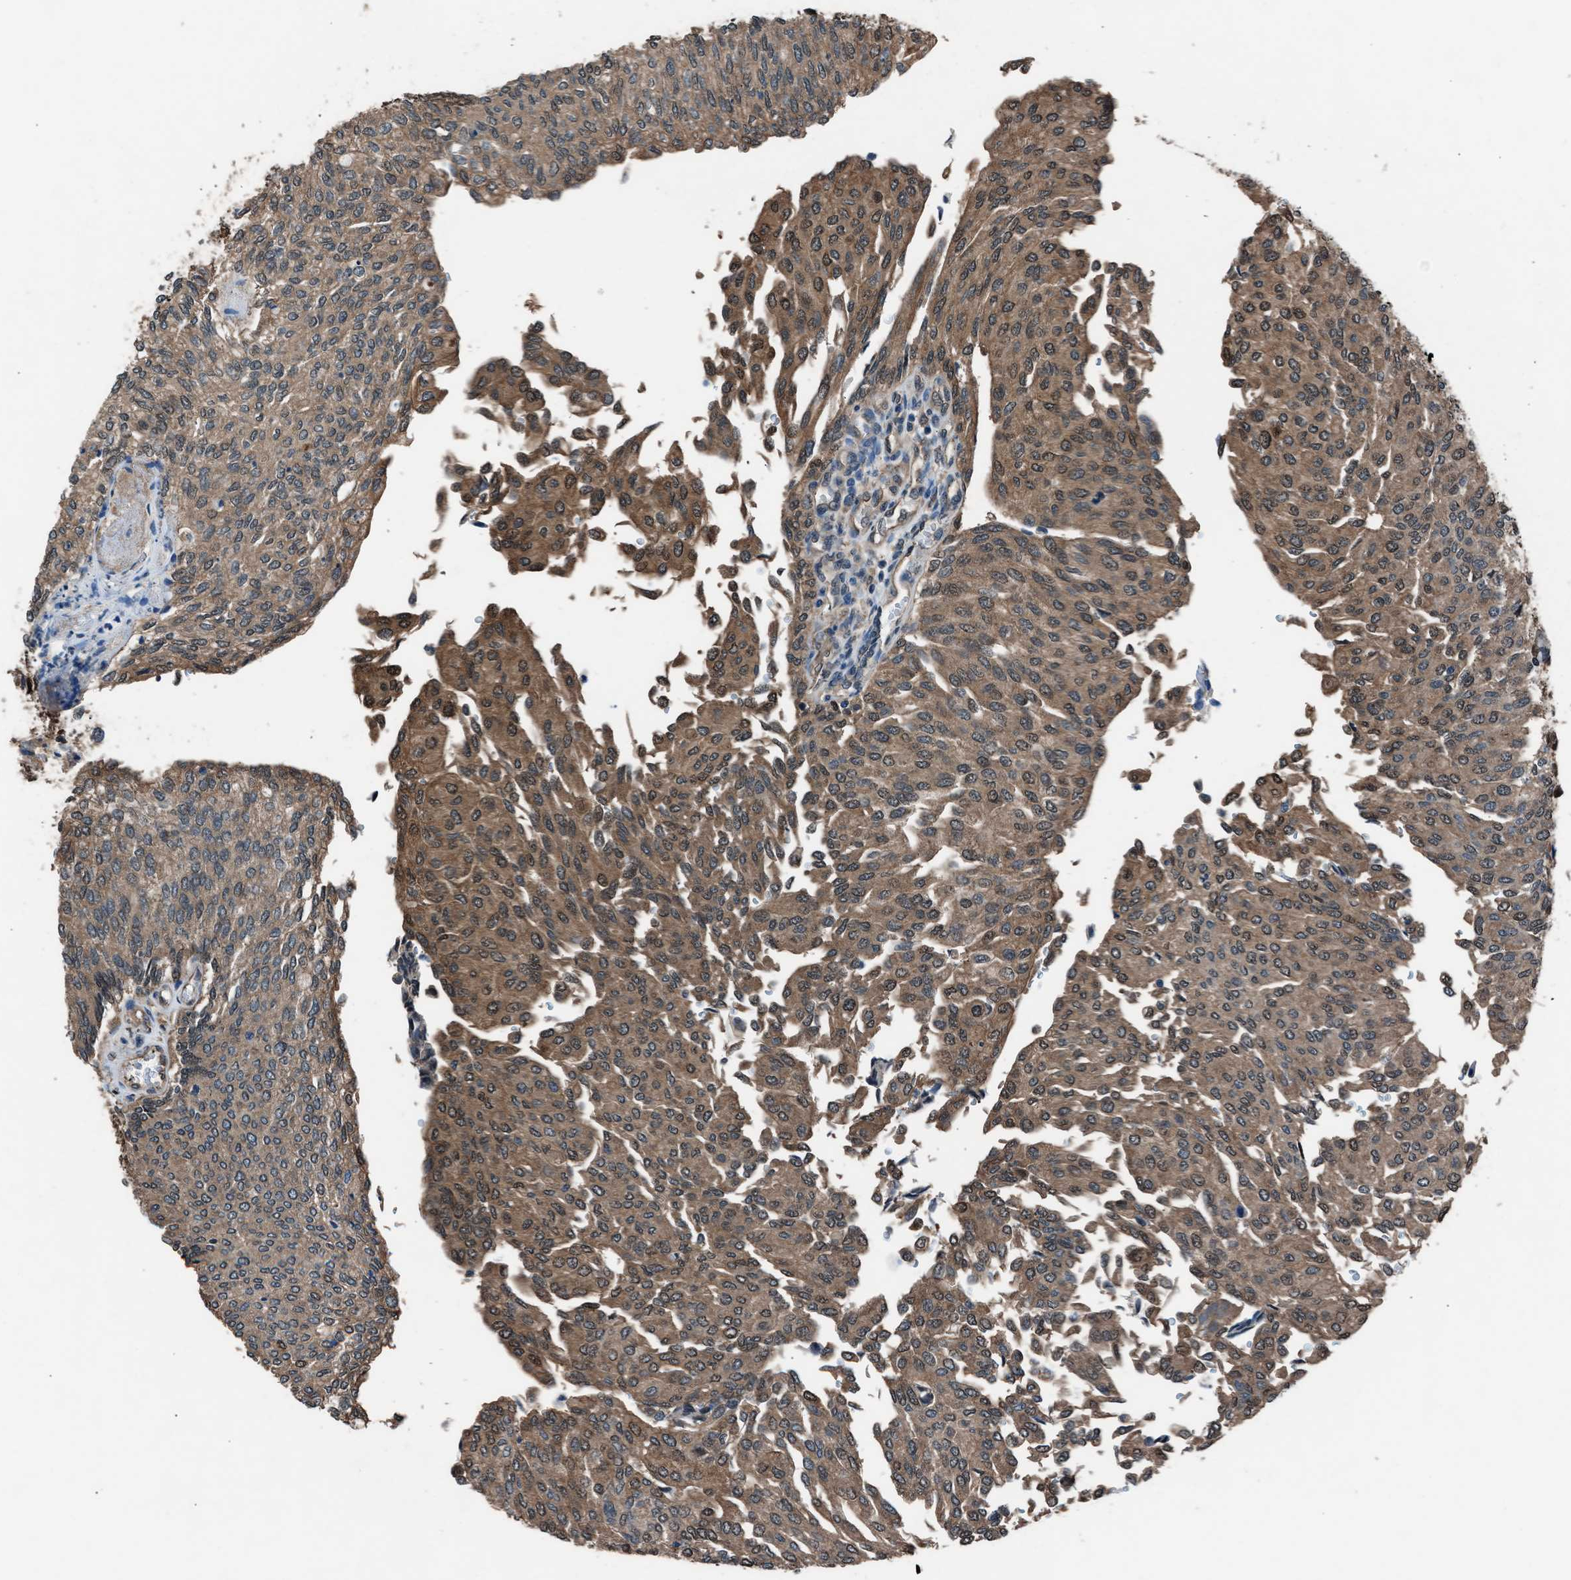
{"staining": {"intensity": "moderate", "quantity": ">75%", "location": "cytoplasmic/membranous,nuclear"}, "tissue": "urothelial cancer", "cell_type": "Tumor cells", "image_type": "cancer", "snomed": [{"axis": "morphology", "description": "Urothelial carcinoma, Low grade"}, {"axis": "topography", "description": "Urinary bladder"}], "caption": "Protein expression analysis of urothelial carcinoma (low-grade) demonstrates moderate cytoplasmic/membranous and nuclear positivity in about >75% of tumor cells.", "gene": "YWHAG", "patient": {"sex": "female", "age": 79}}